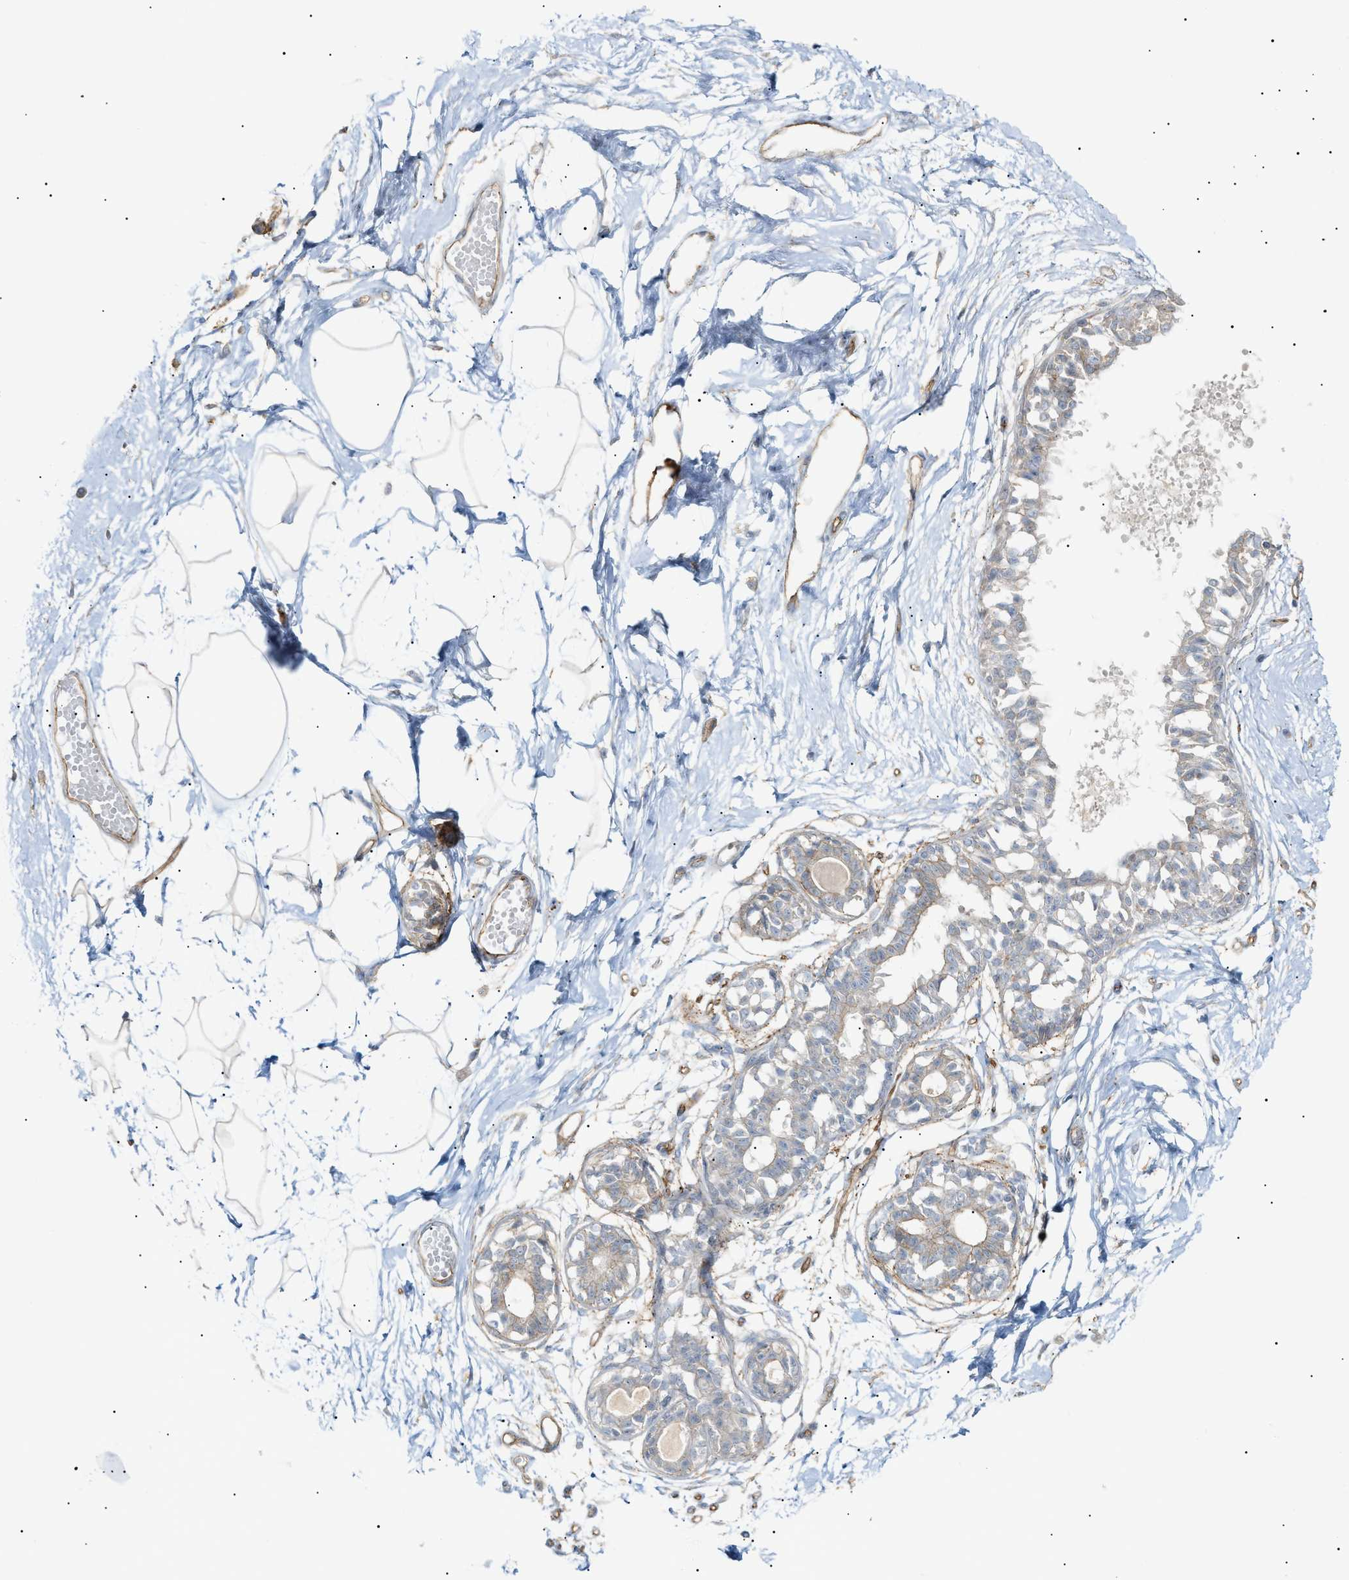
{"staining": {"intensity": "weak", "quantity": ">75%", "location": "cytoplasmic/membranous"}, "tissue": "breast", "cell_type": "Adipocytes", "image_type": "normal", "snomed": [{"axis": "morphology", "description": "Normal tissue, NOS"}, {"axis": "topography", "description": "Breast"}], "caption": "A brown stain highlights weak cytoplasmic/membranous expression of a protein in adipocytes of benign breast.", "gene": "ZFHX2", "patient": {"sex": "female", "age": 45}}